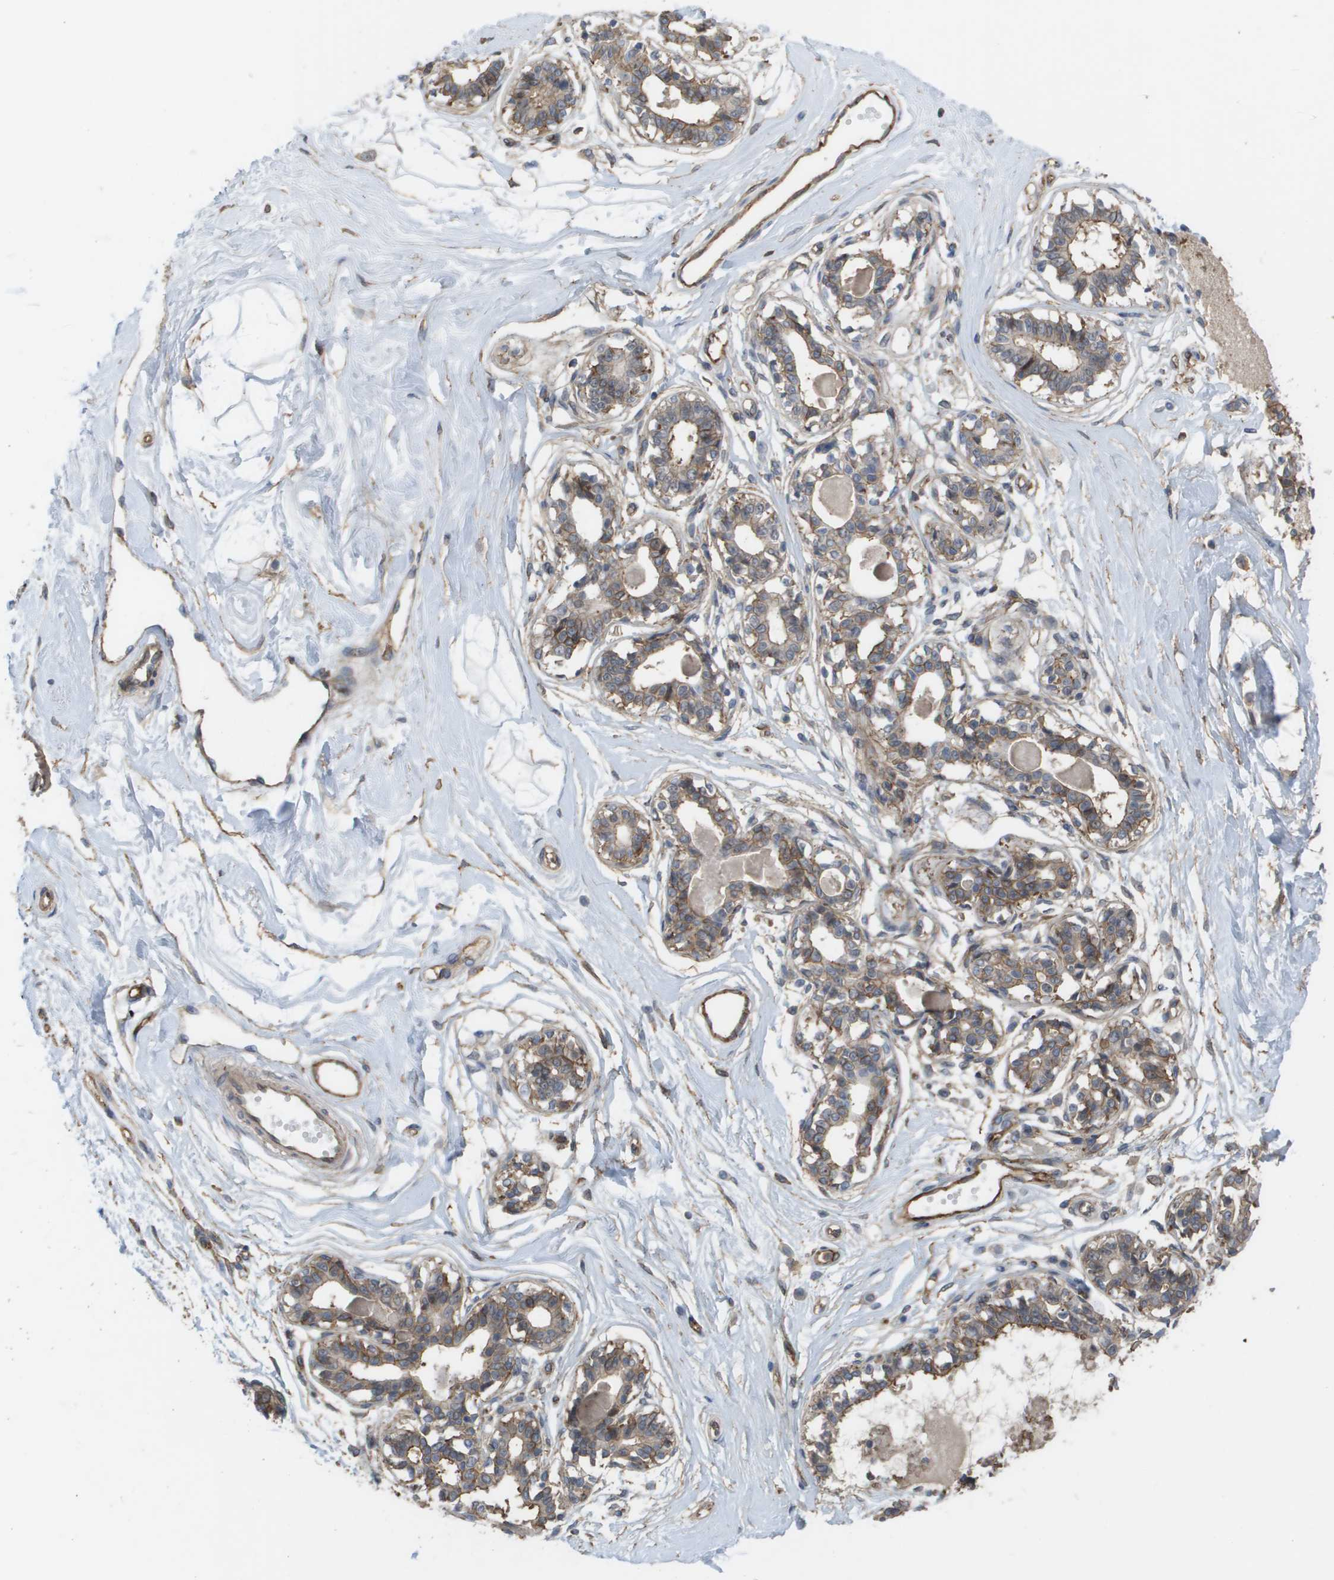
{"staining": {"intensity": "weak", "quantity": "25%-75%", "location": "cytoplasmic/membranous"}, "tissue": "breast", "cell_type": "Adipocytes", "image_type": "normal", "snomed": [{"axis": "morphology", "description": "Normal tissue, NOS"}, {"axis": "topography", "description": "Breast"}], "caption": "A high-resolution photomicrograph shows immunohistochemistry staining of unremarkable breast, which demonstrates weak cytoplasmic/membranous positivity in about 25%-75% of adipocytes.", "gene": "MTARC2", "patient": {"sex": "female", "age": 45}}